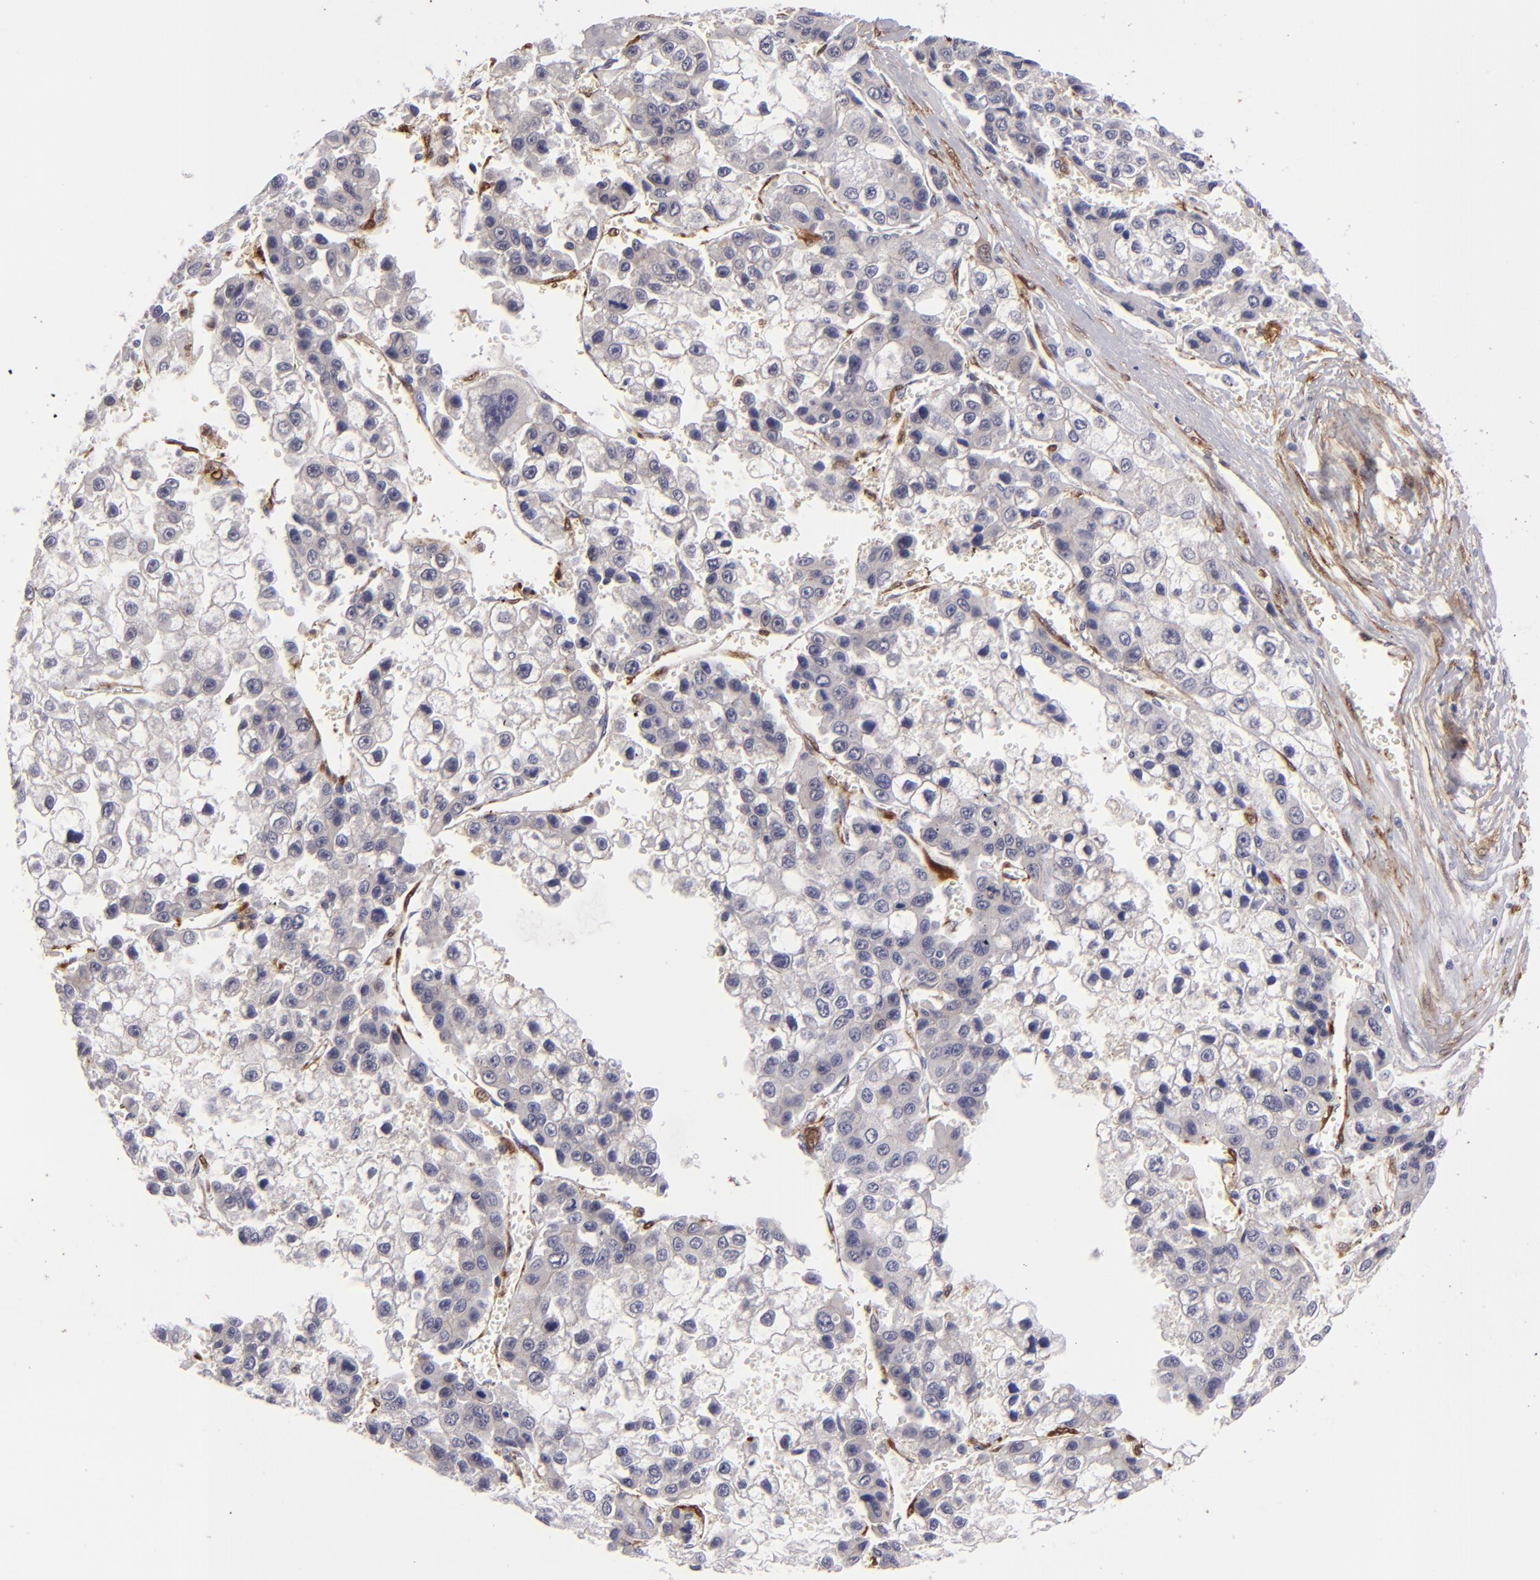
{"staining": {"intensity": "negative", "quantity": "none", "location": "none"}, "tissue": "liver cancer", "cell_type": "Tumor cells", "image_type": "cancer", "snomed": [{"axis": "morphology", "description": "Carcinoma, Hepatocellular, NOS"}, {"axis": "topography", "description": "Liver"}], "caption": "Hepatocellular carcinoma (liver) was stained to show a protein in brown. There is no significant expression in tumor cells. The staining was performed using DAB to visualize the protein expression in brown, while the nuclei were stained in blue with hematoxylin (Magnification: 20x).", "gene": "VCL", "patient": {"sex": "female", "age": 66}}